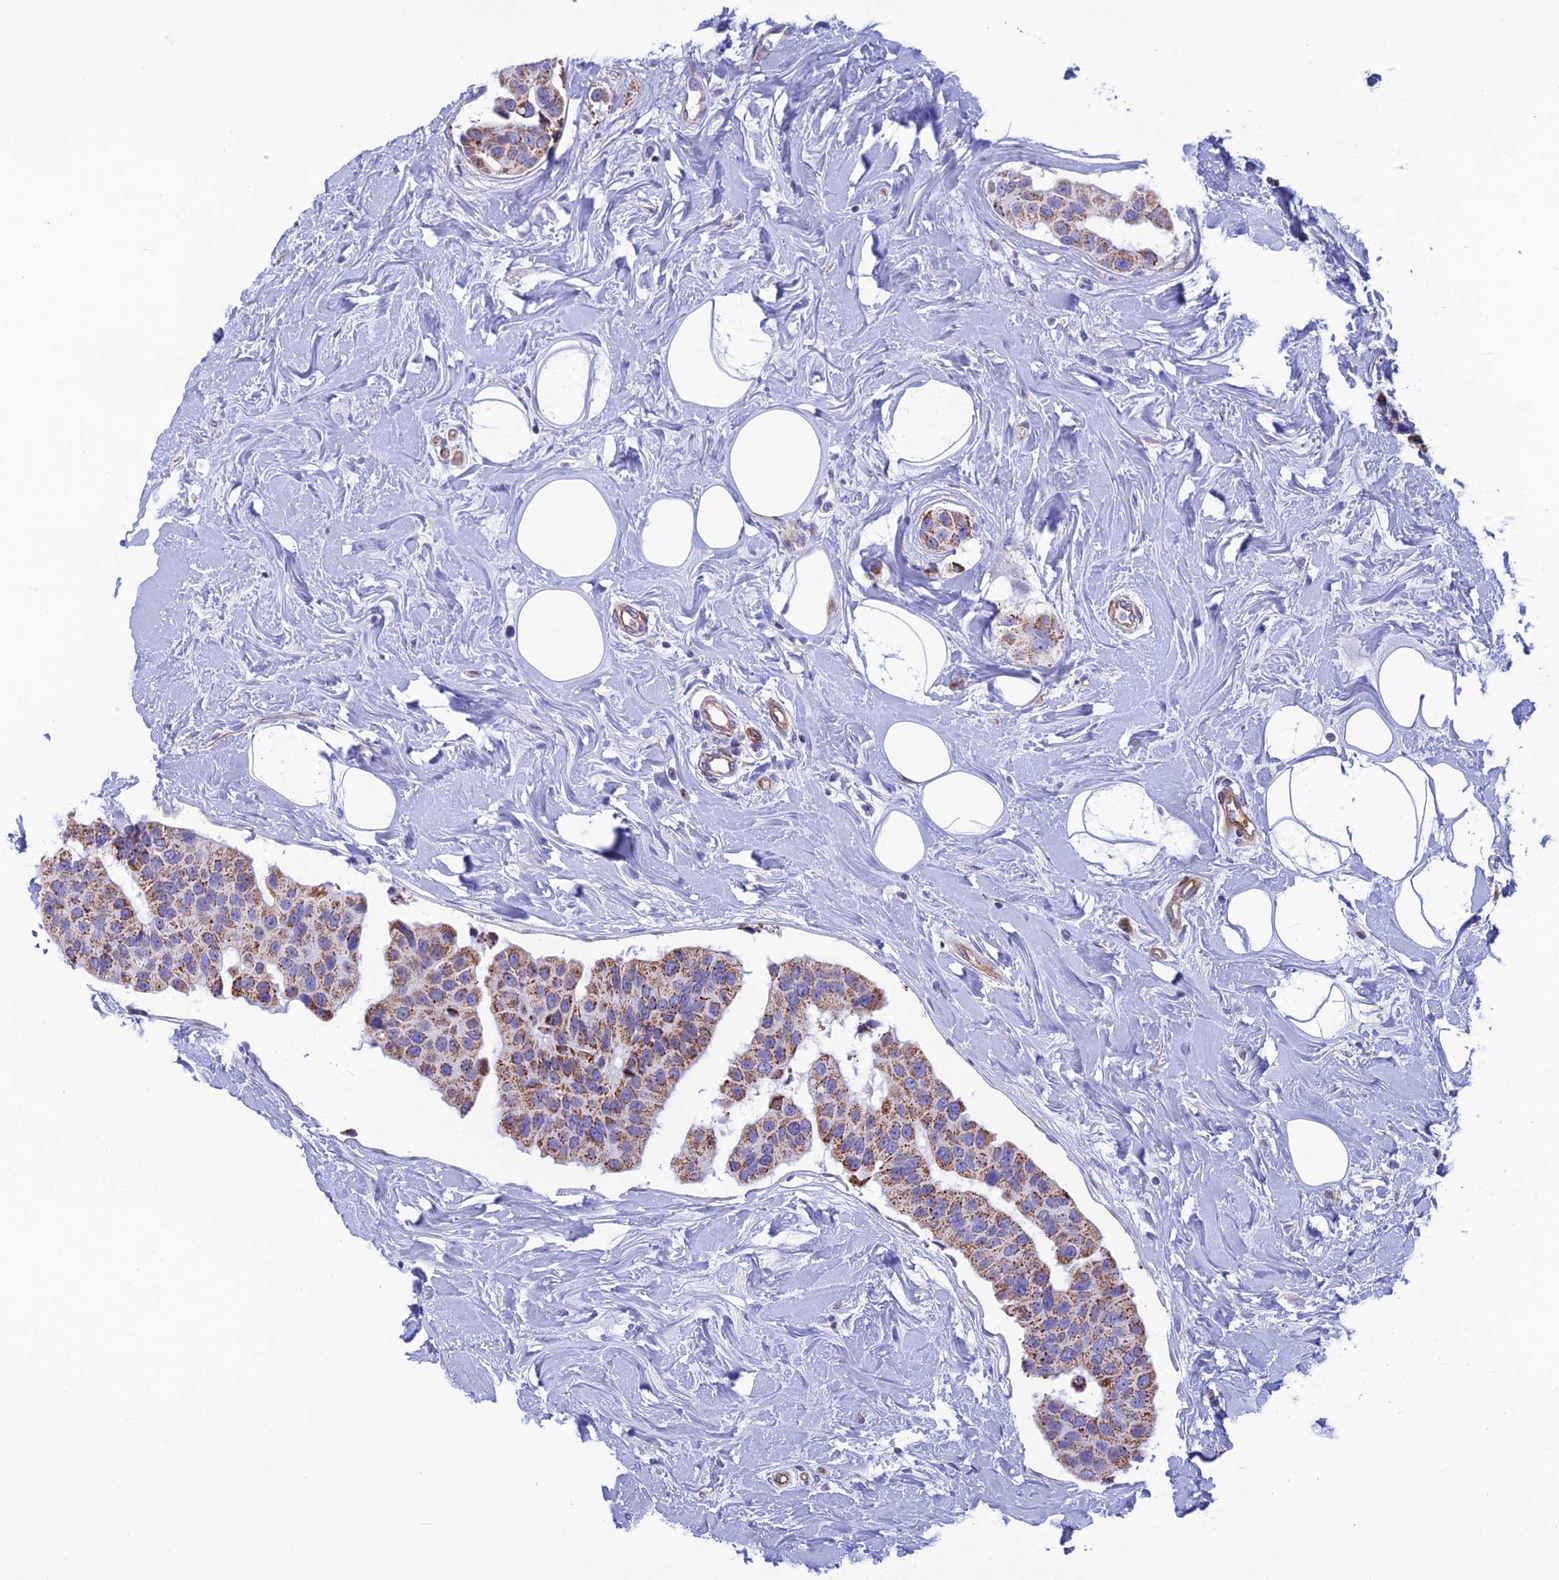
{"staining": {"intensity": "moderate", "quantity": ">75%", "location": "cytoplasmic/membranous"}, "tissue": "breast cancer", "cell_type": "Tumor cells", "image_type": "cancer", "snomed": [{"axis": "morphology", "description": "Normal tissue, NOS"}, {"axis": "morphology", "description": "Duct carcinoma"}, {"axis": "topography", "description": "Breast"}], "caption": "This is an image of immunohistochemistry staining of breast cancer (invasive ductal carcinoma), which shows moderate expression in the cytoplasmic/membranous of tumor cells.", "gene": "POMGNT1", "patient": {"sex": "female", "age": 39}}